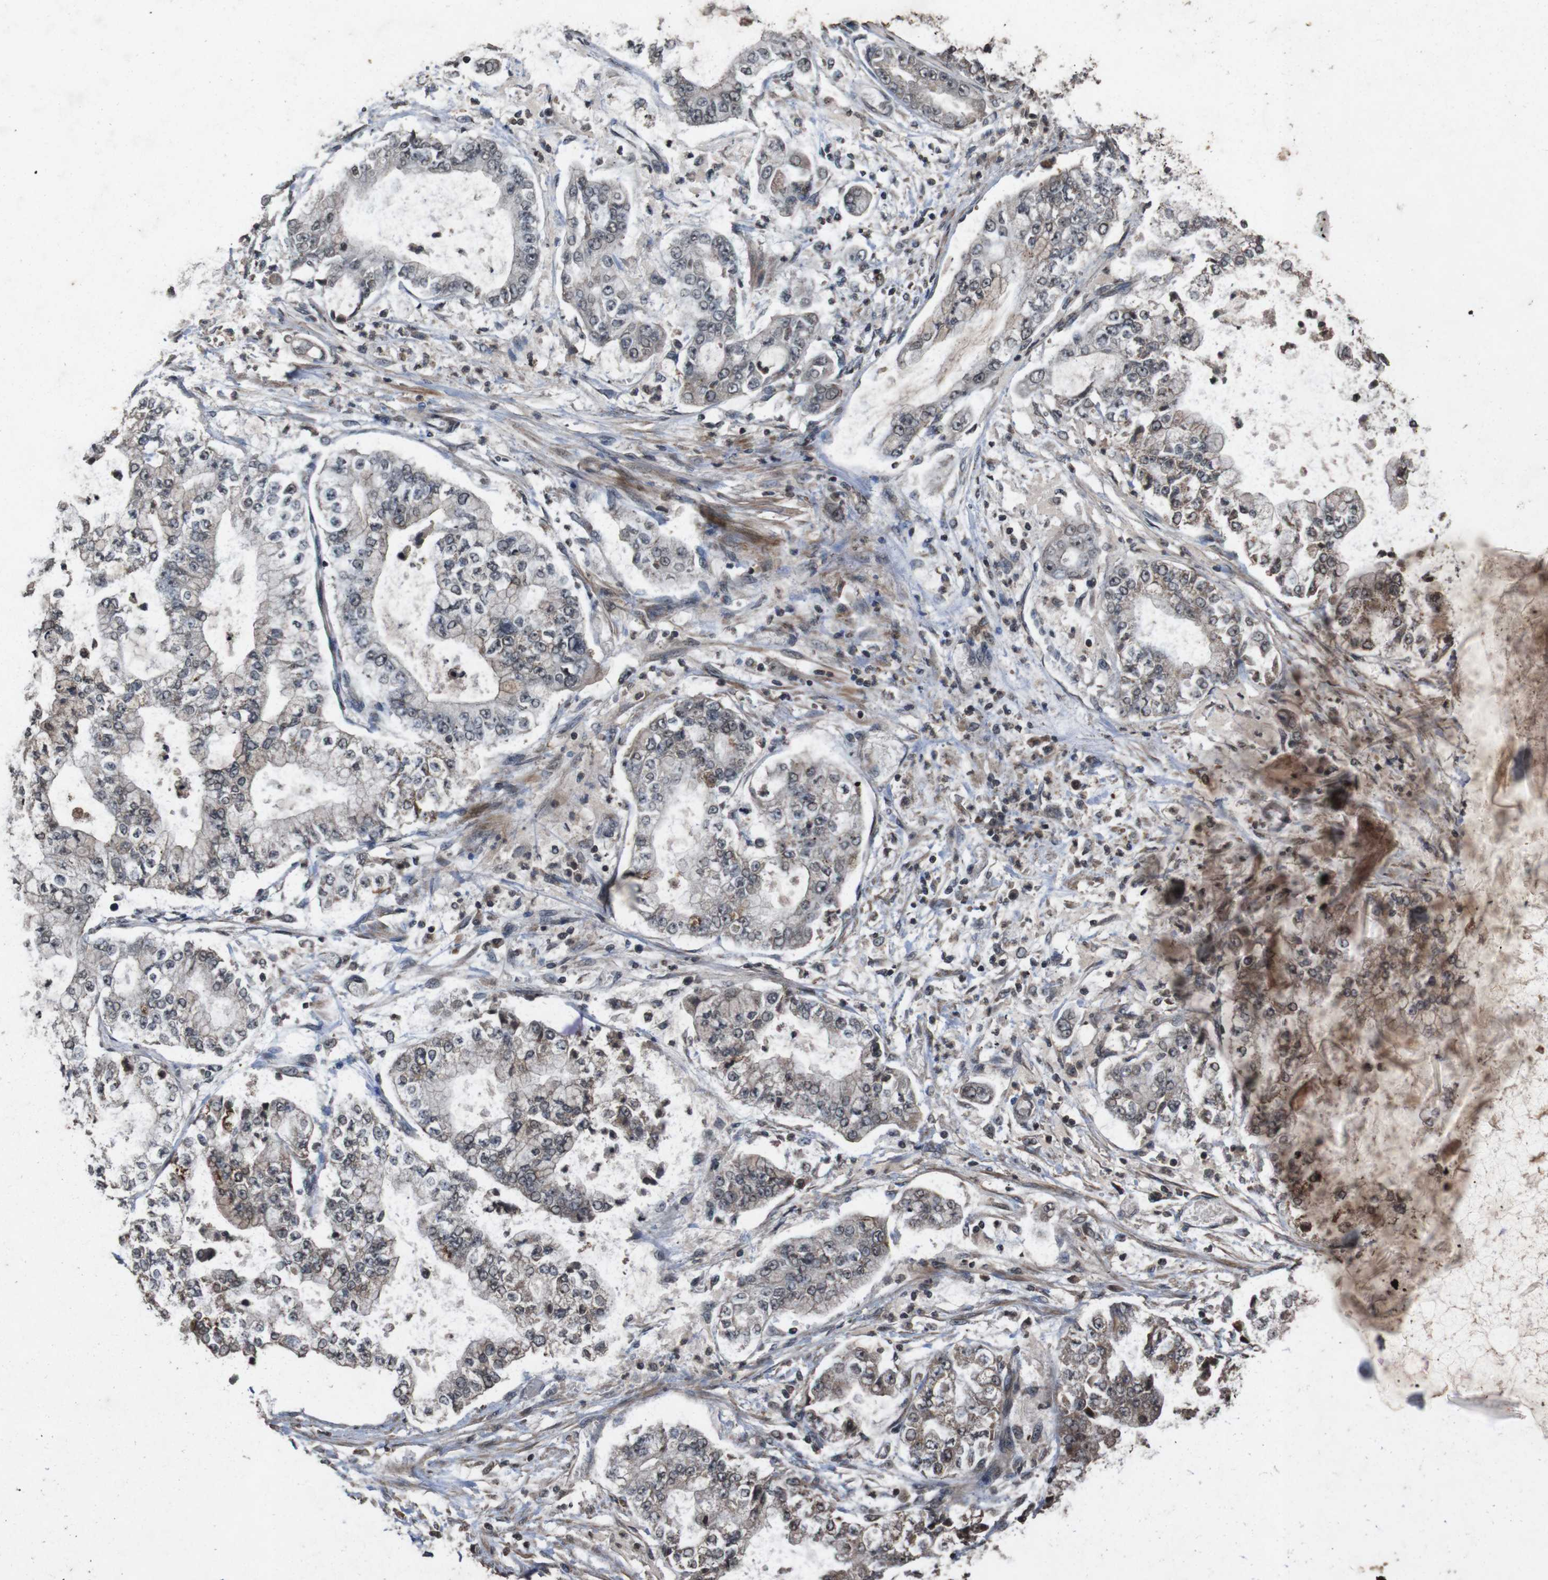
{"staining": {"intensity": "weak", "quantity": "25%-75%", "location": "cytoplasmic/membranous,nuclear"}, "tissue": "stomach cancer", "cell_type": "Tumor cells", "image_type": "cancer", "snomed": [{"axis": "morphology", "description": "Adenocarcinoma, NOS"}, {"axis": "topography", "description": "Stomach"}], "caption": "This photomicrograph demonstrates immunohistochemistry (IHC) staining of human adenocarcinoma (stomach), with low weak cytoplasmic/membranous and nuclear staining in about 25%-75% of tumor cells.", "gene": "SORL1", "patient": {"sex": "male", "age": 76}}